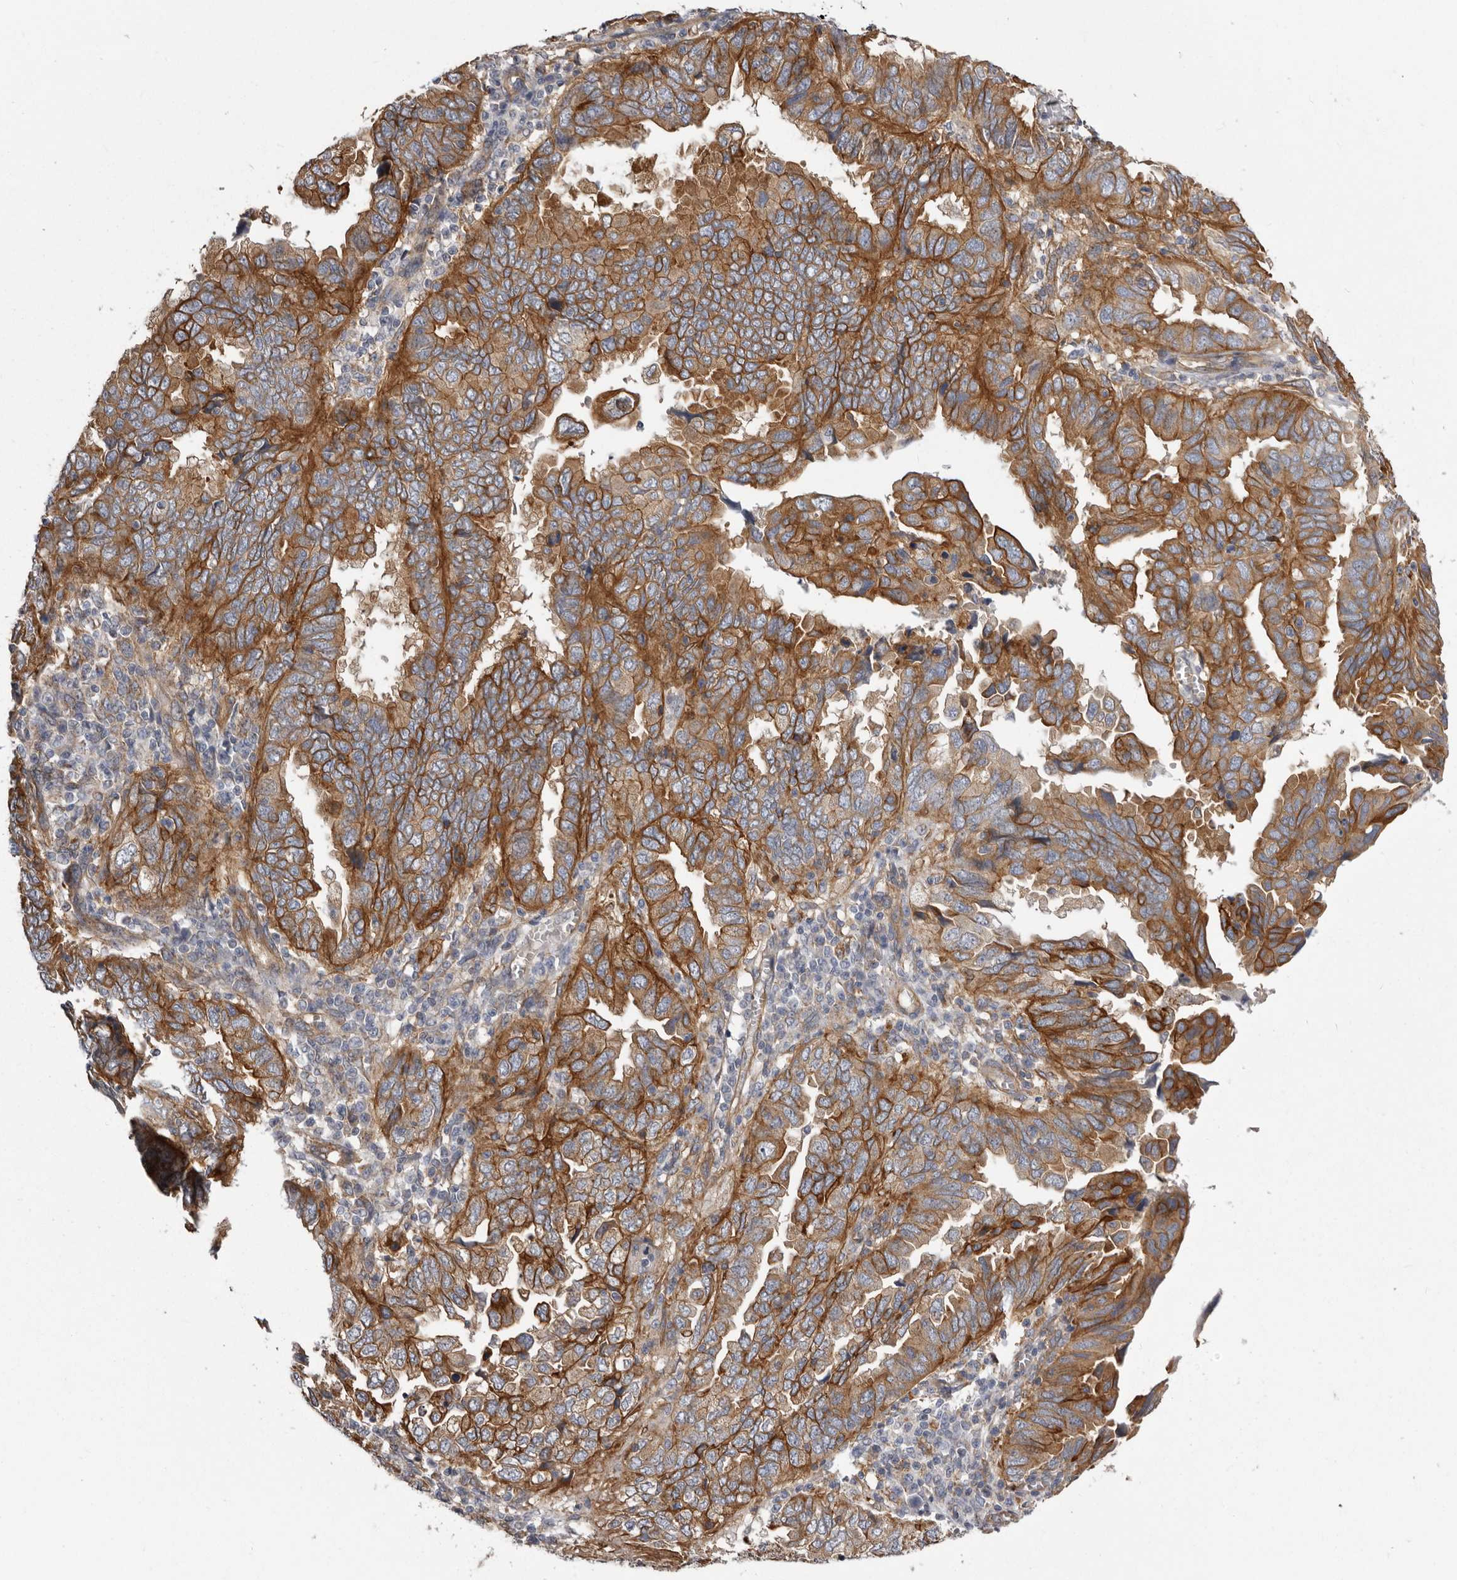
{"staining": {"intensity": "strong", "quantity": ">75%", "location": "cytoplasmic/membranous"}, "tissue": "endometrial cancer", "cell_type": "Tumor cells", "image_type": "cancer", "snomed": [{"axis": "morphology", "description": "Adenocarcinoma, NOS"}, {"axis": "topography", "description": "Uterus"}], "caption": "A high amount of strong cytoplasmic/membranous staining is appreciated in about >75% of tumor cells in endometrial cancer tissue. Using DAB (3,3'-diaminobenzidine) (brown) and hematoxylin (blue) stains, captured at high magnification using brightfield microscopy.", "gene": "ENAH", "patient": {"sex": "female", "age": 77}}